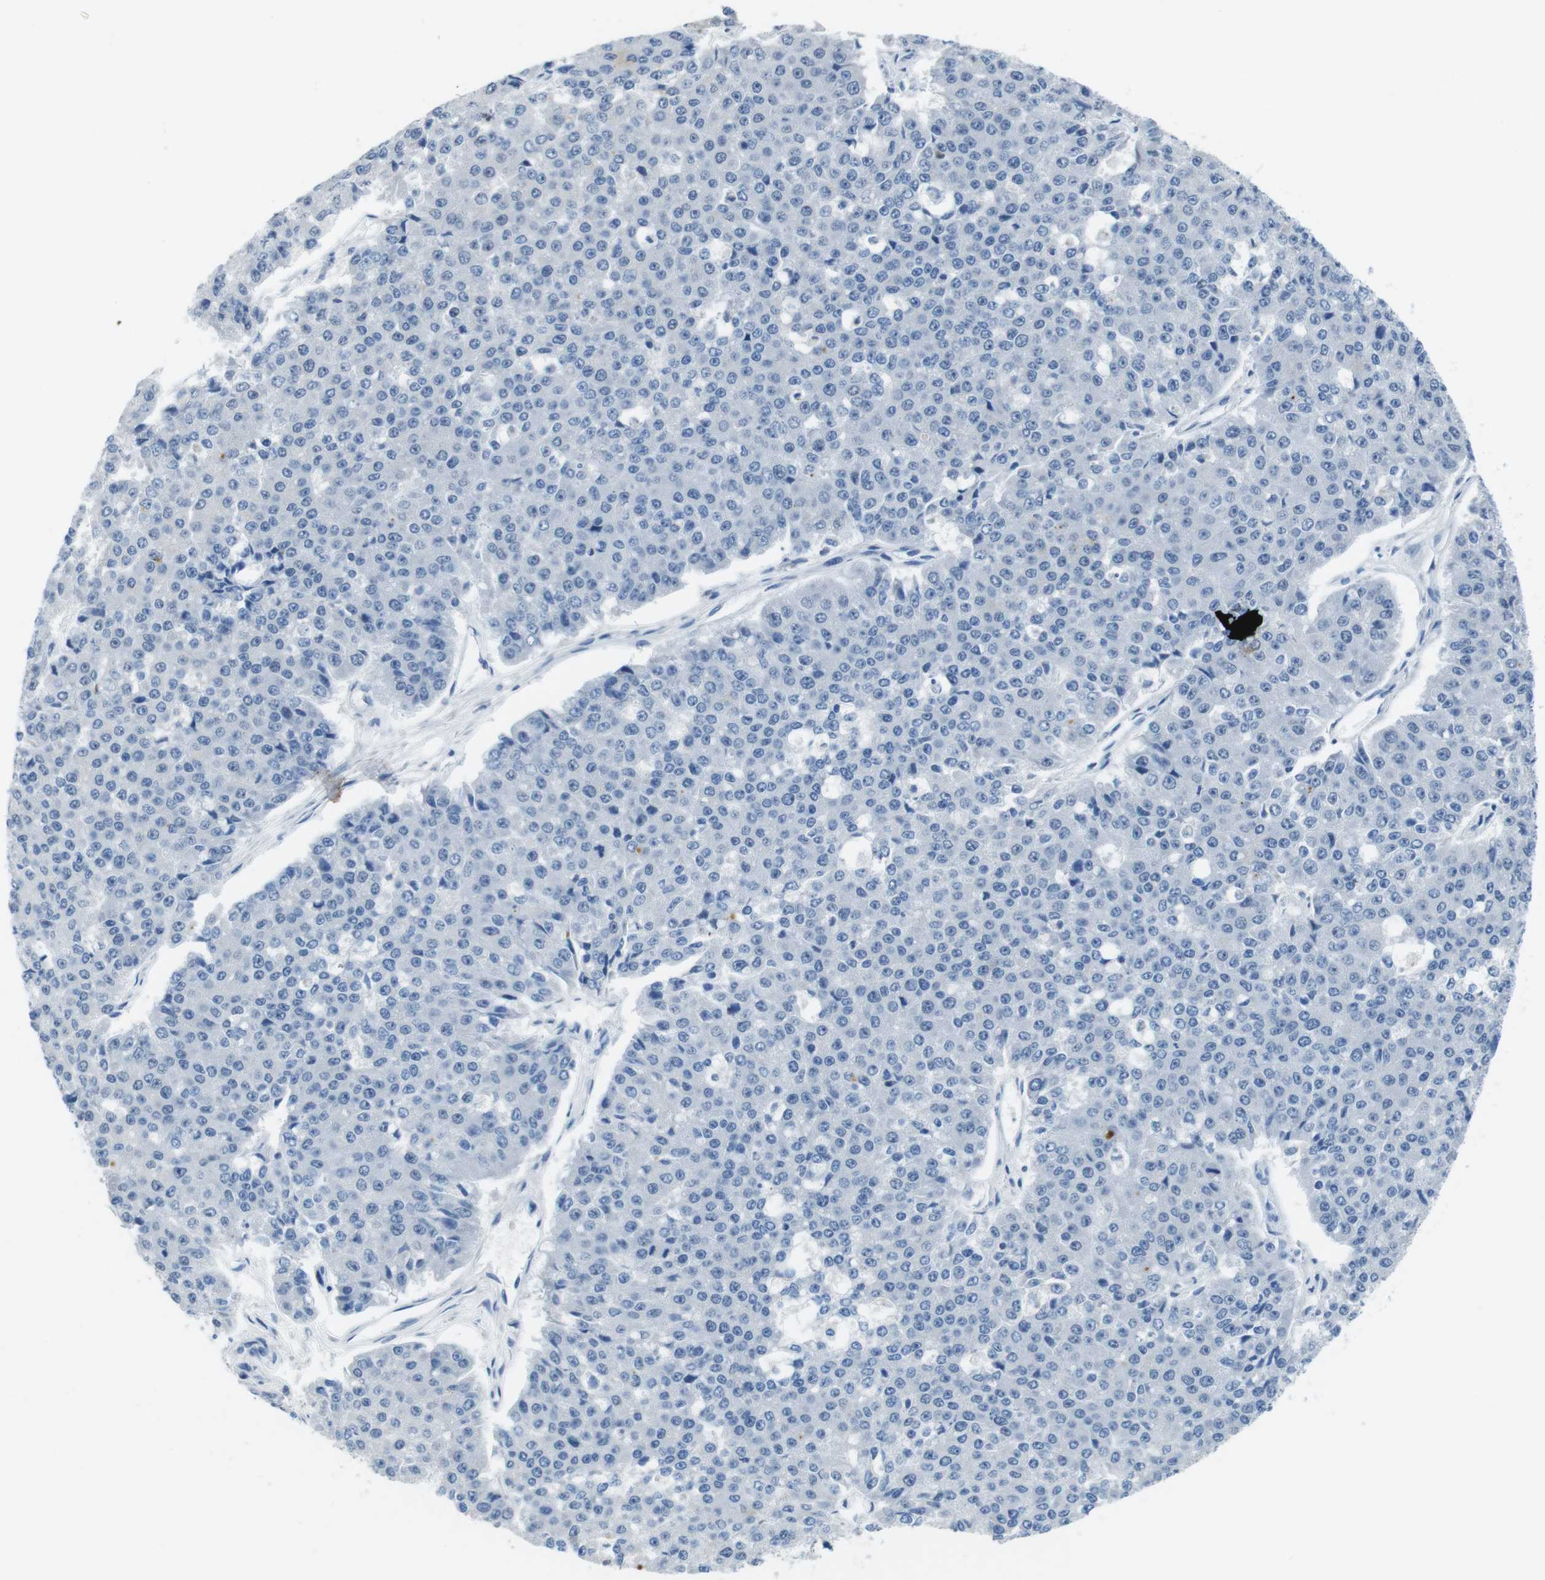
{"staining": {"intensity": "negative", "quantity": "none", "location": "none"}, "tissue": "pancreatic cancer", "cell_type": "Tumor cells", "image_type": "cancer", "snomed": [{"axis": "morphology", "description": "Adenocarcinoma, NOS"}, {"axis": "topography", "description": "Pancreas"}], "caption": "Immunohistochemistry of adenocarcinoma (pancreatic) shows no staining in tumor cells. The staining is performed using DAB (3,3'-diaminobenzidine) brown chromogen with nuclei counter-stained in using hematoxylin.", "gene": "SLC35A3", "patient": {"sex": "male", "age": 50}}